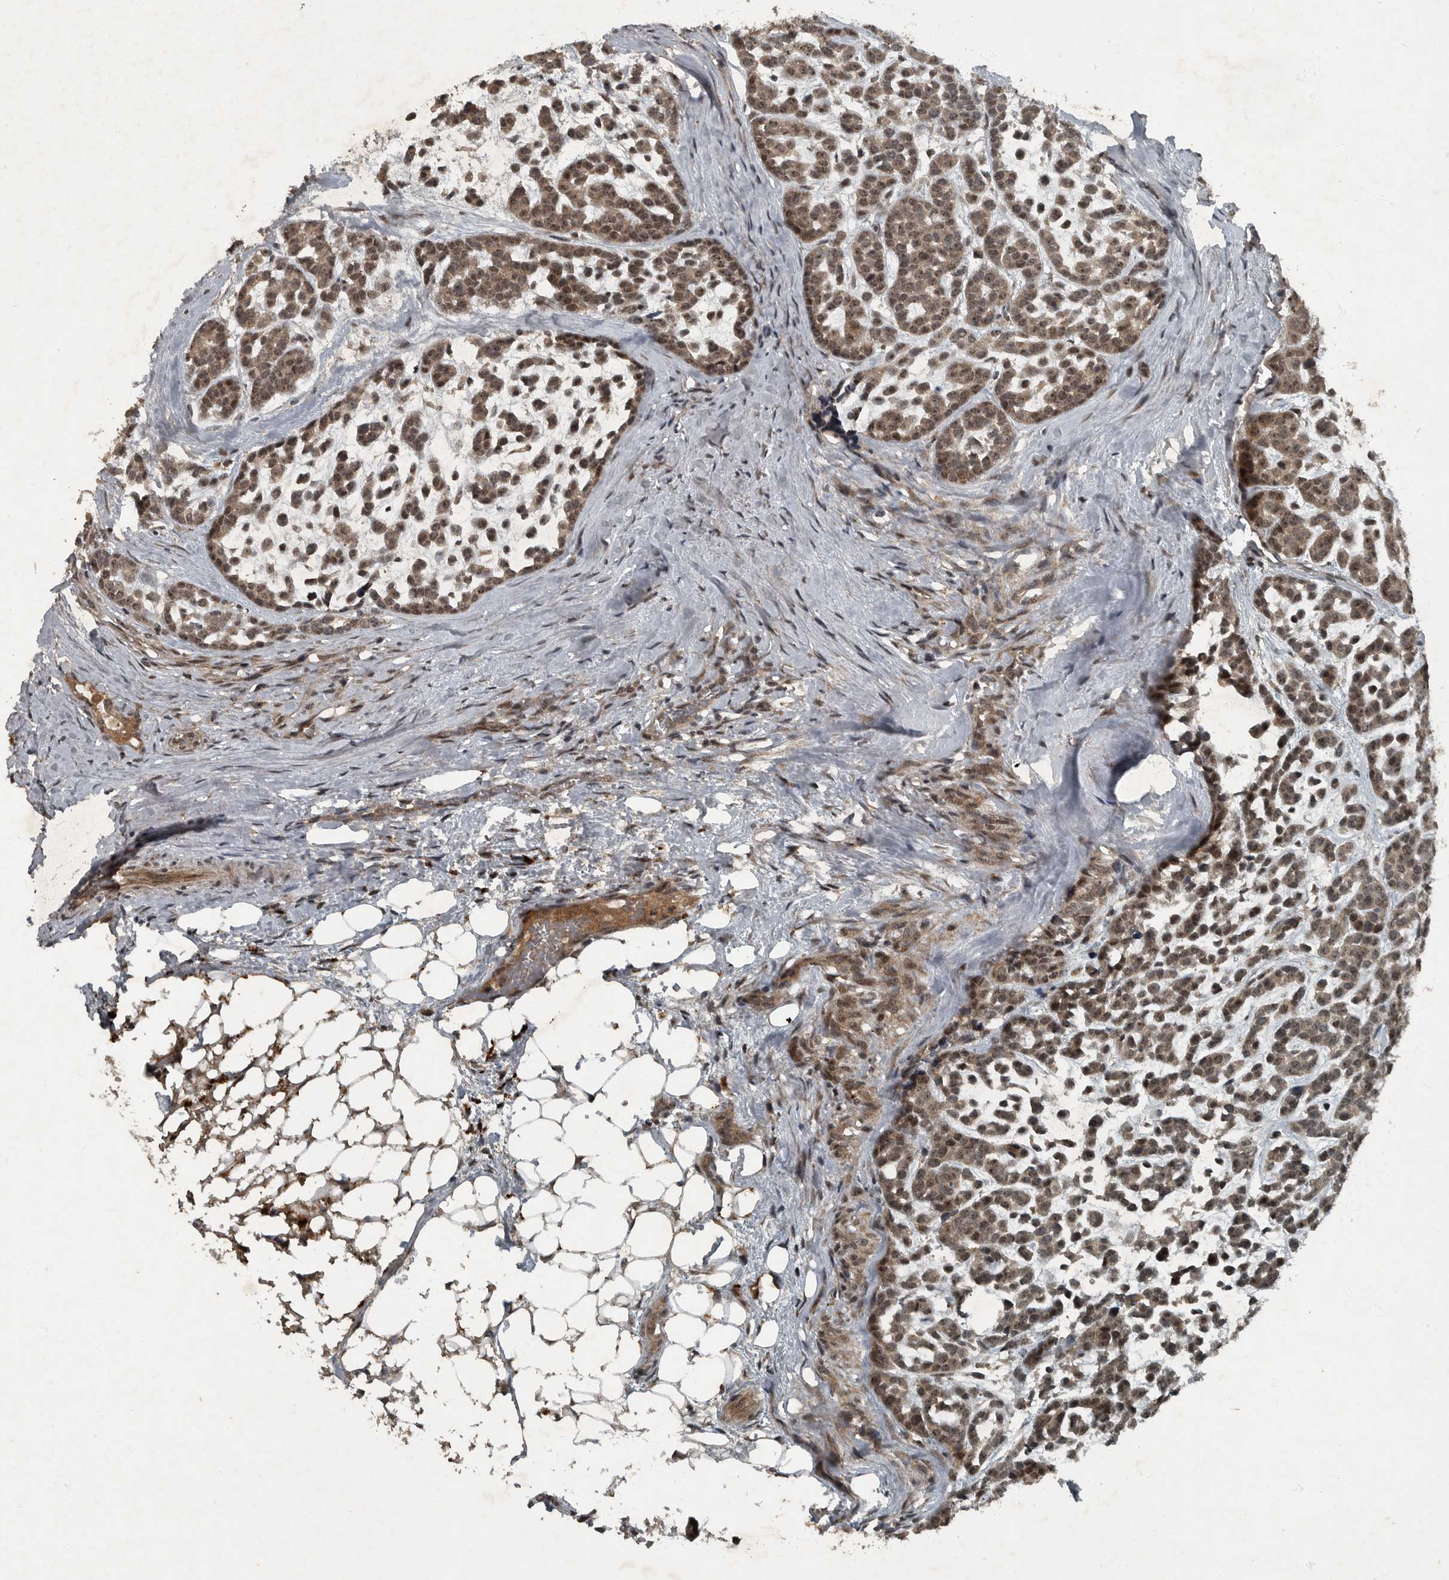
{"staining": {"intensity": "moderate", "quantity": ">75%", "location": "cytoplasmic/membranous,nuclear"}, "tissue": "head and neck cancer", "cell_type": "Tumor cells", "image_type": "cancer", "snomed": [{"axis": "morphology", "description": "Adenocarcinoma, NOS"}, {"axis": "morphology", "description": "Adenoma, NOS"}, {"axis": "topography", "description": "Head-Neck"}], "caption": "High-power microscopy captured an immunohistochemistry micrograph of head and neck cancer (adenocarcinoma), revealing moderate cytoplasmic/membranous and nuclear expression in approximately >75% of tumor cells.", "gene": "FOXO1", "patient": {"sex": "female", "age": 55}}